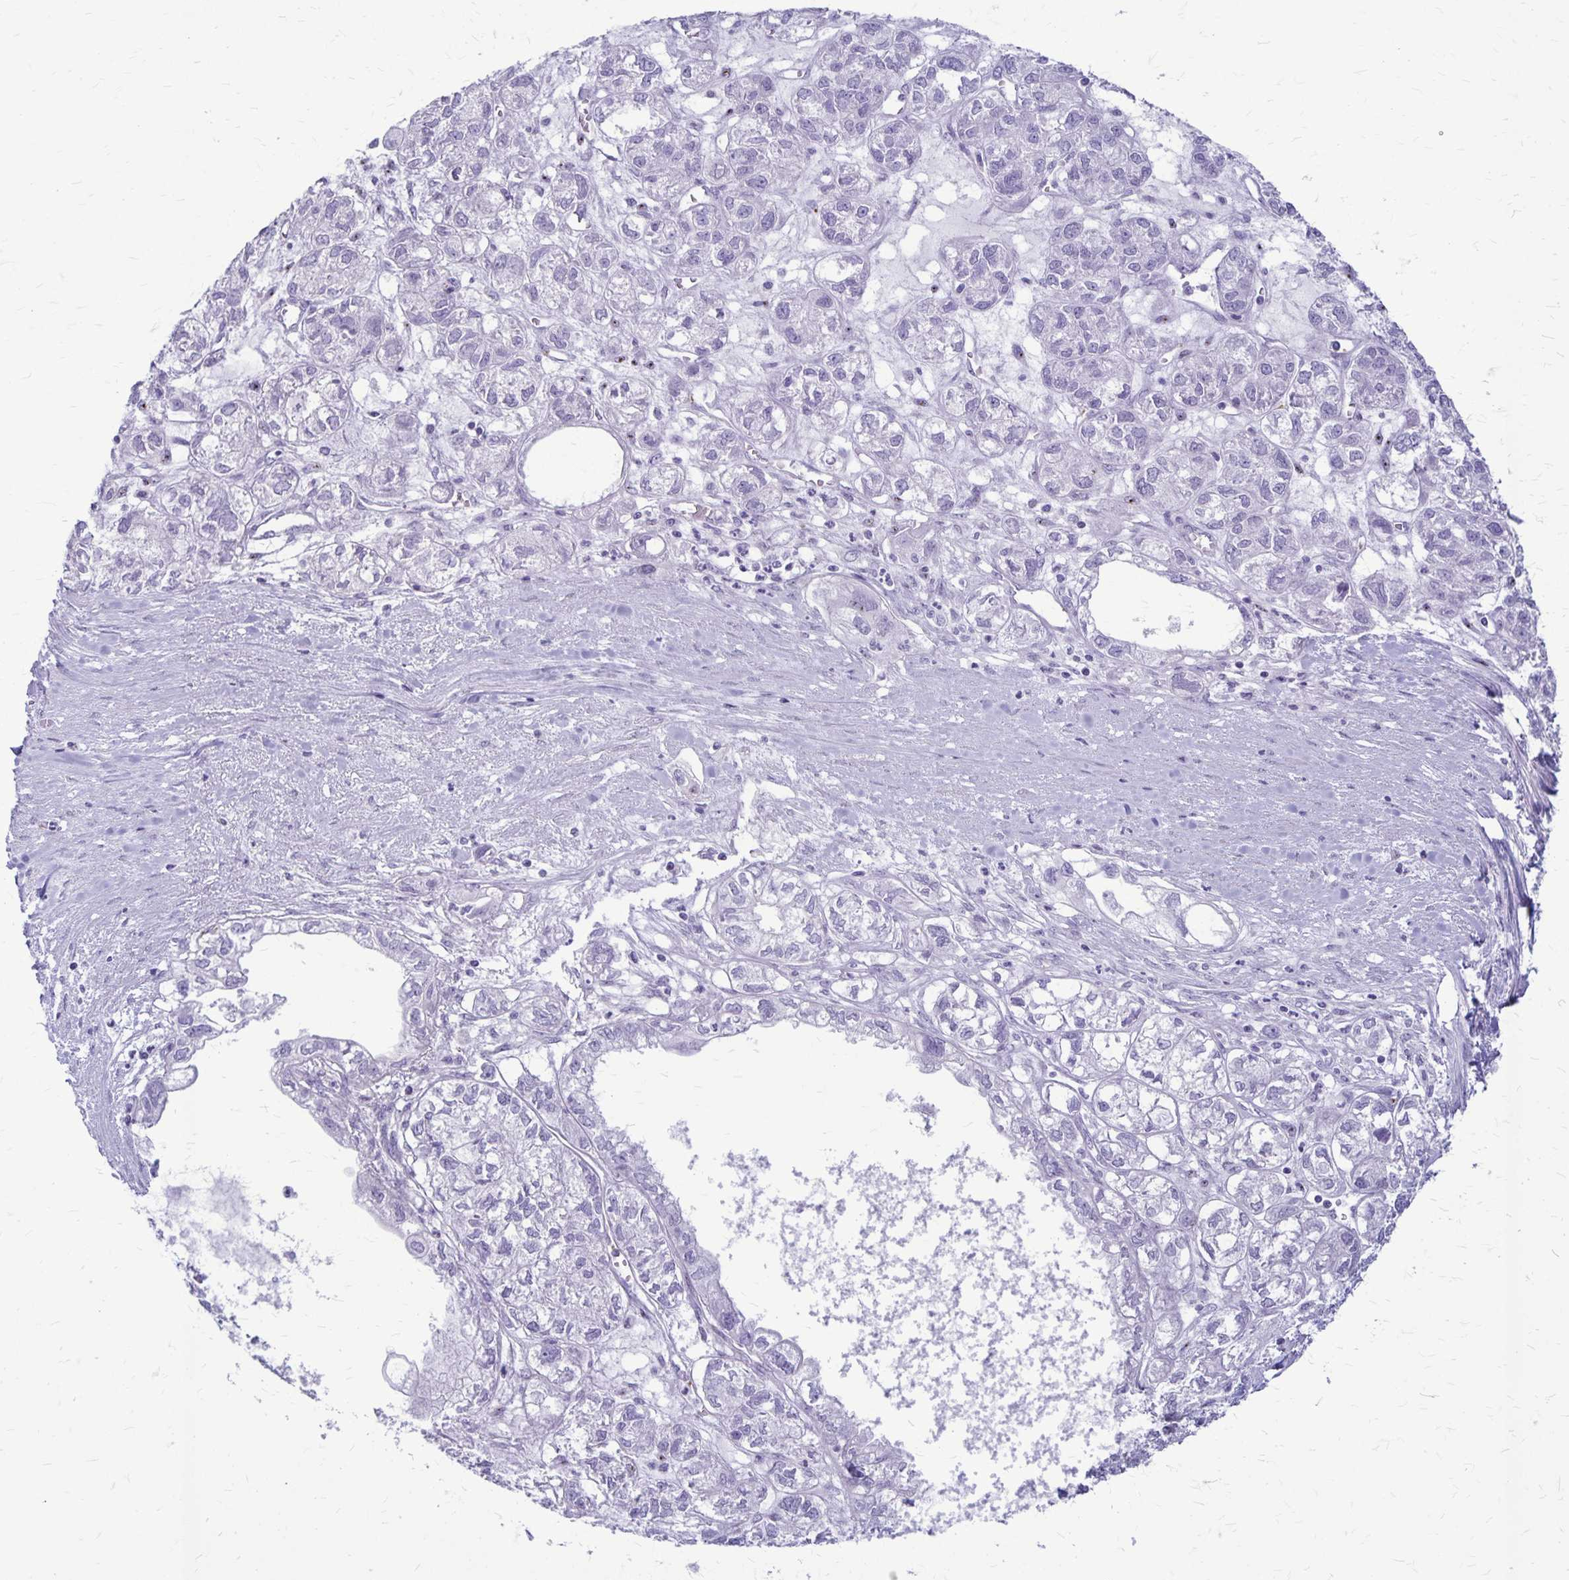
{"staining": {"intensity": "negative", "quantity": "none", "location": "none"}, "tissue": "ovarian cancer", "cell_type": "Tumor cells", "image_type": "cancer", "snomed": [{"axis": "morphology", "description": "Carcinoma, endometroid"}, {"axis": "topography", "description": "Ovary"}], "caption": "Immunohistochemistry (IHC) image of neoplastic tissue: human endometroid carcinoma (ovarian) stained with DAB (3,3'-diaminobenzidine) reveals no significant protein expression in tumor cells.", "gene": "GP9", "patient": {"sex": "female", "age": 64}}